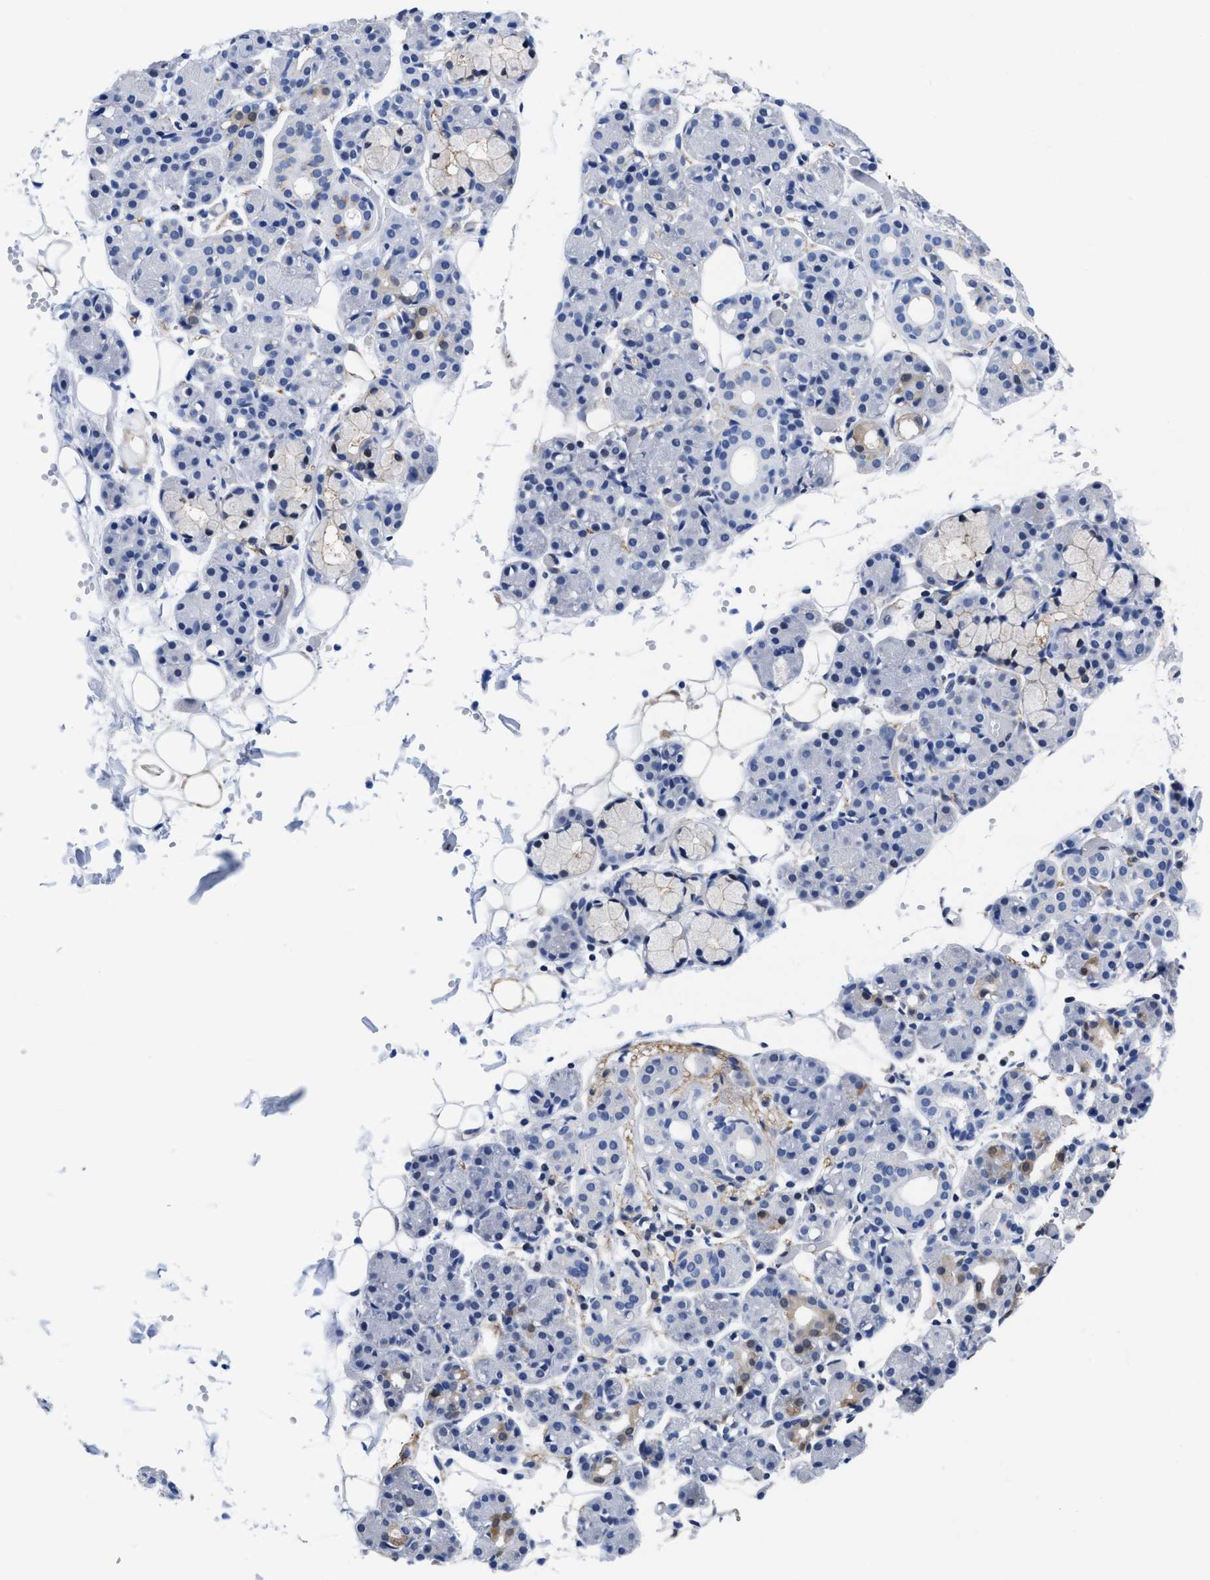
{"staining": {"intensity": "negative", "quantity": "none", "location": "none"}, "tissue": "salivary gland", "cell_type": "Glandular cells", "image_type": "normal", "snomed": [{"axis": "morphology", "description": "Normal tissue, NOS"}, {"axis": "topography", "description": "Salivary gland"}], "caption": "An immunohistochemistry (IHC) image of unremarkable salivary gland is shown. There is no staining in glandular cells of salivary gland. (DAB (3,3'-diaminobenzidine) immunohistochemistry (IHC) with hematoxylin counter stain).", "gene": "ACLY", "patient": {"sex": "male", "age": 63}}